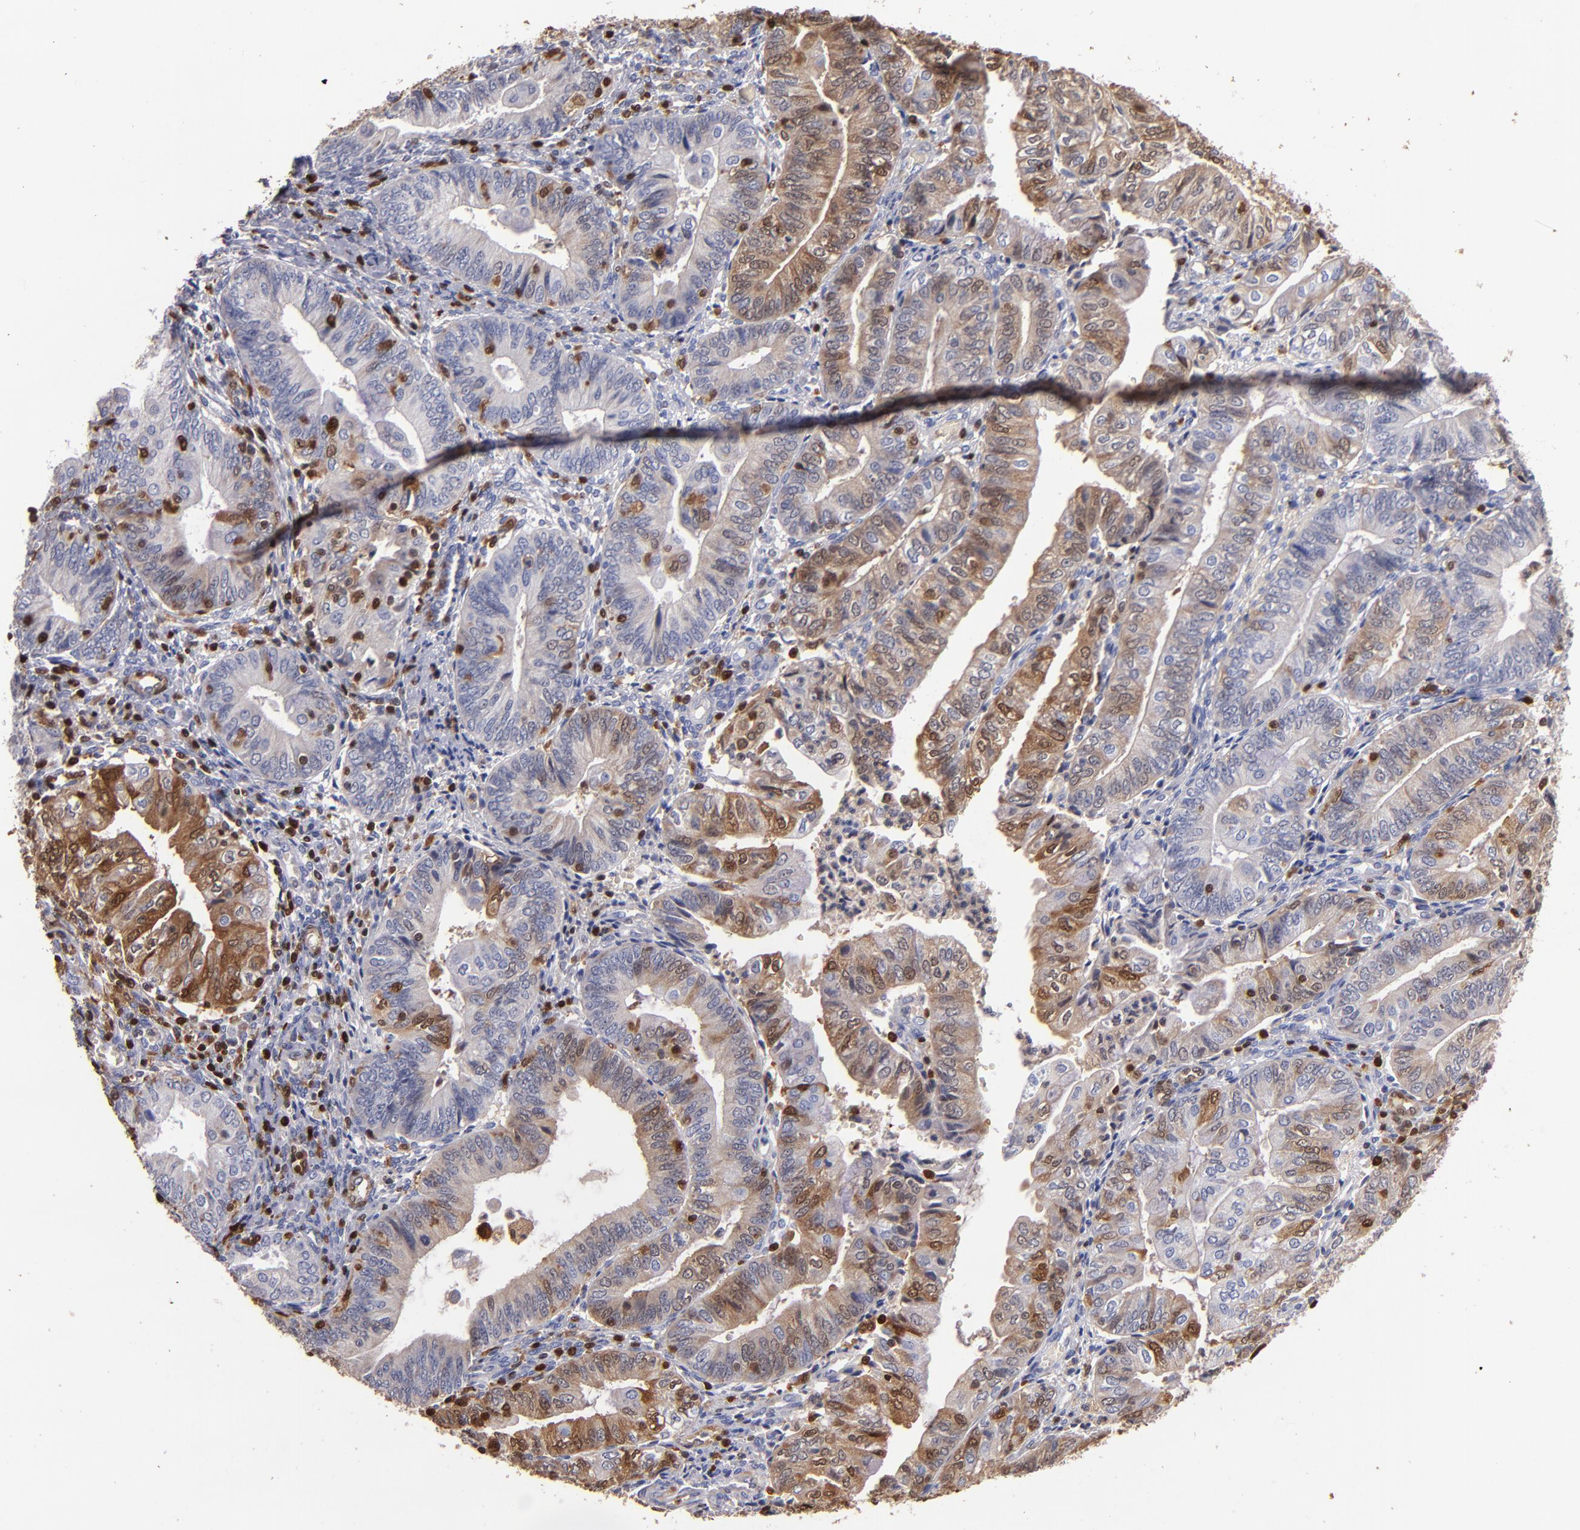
{"staining": {"intensity": "moderate", "quantity": "<25%", "location": "cytoplasmic/membranous,nuclear"}, "tissue": "endometrial cancer", "cell_type": "Tumor cells", "image_type": "cancer", "snomed": [{"axis": "morphology", "description": "Adenocarcinoma, NOS"}, {"axis": "topography", "description": "Endometrium"}], "caption": "A photomicrograph showing moderate cytoplasmic/membranous and nuclear positivity in approximately <25% of tumor cells in endometrial cancer, as visualized by brown immunohistochemical staining.", "gene": "S100A4", "patient": {"sex": "female", "age": 55}}